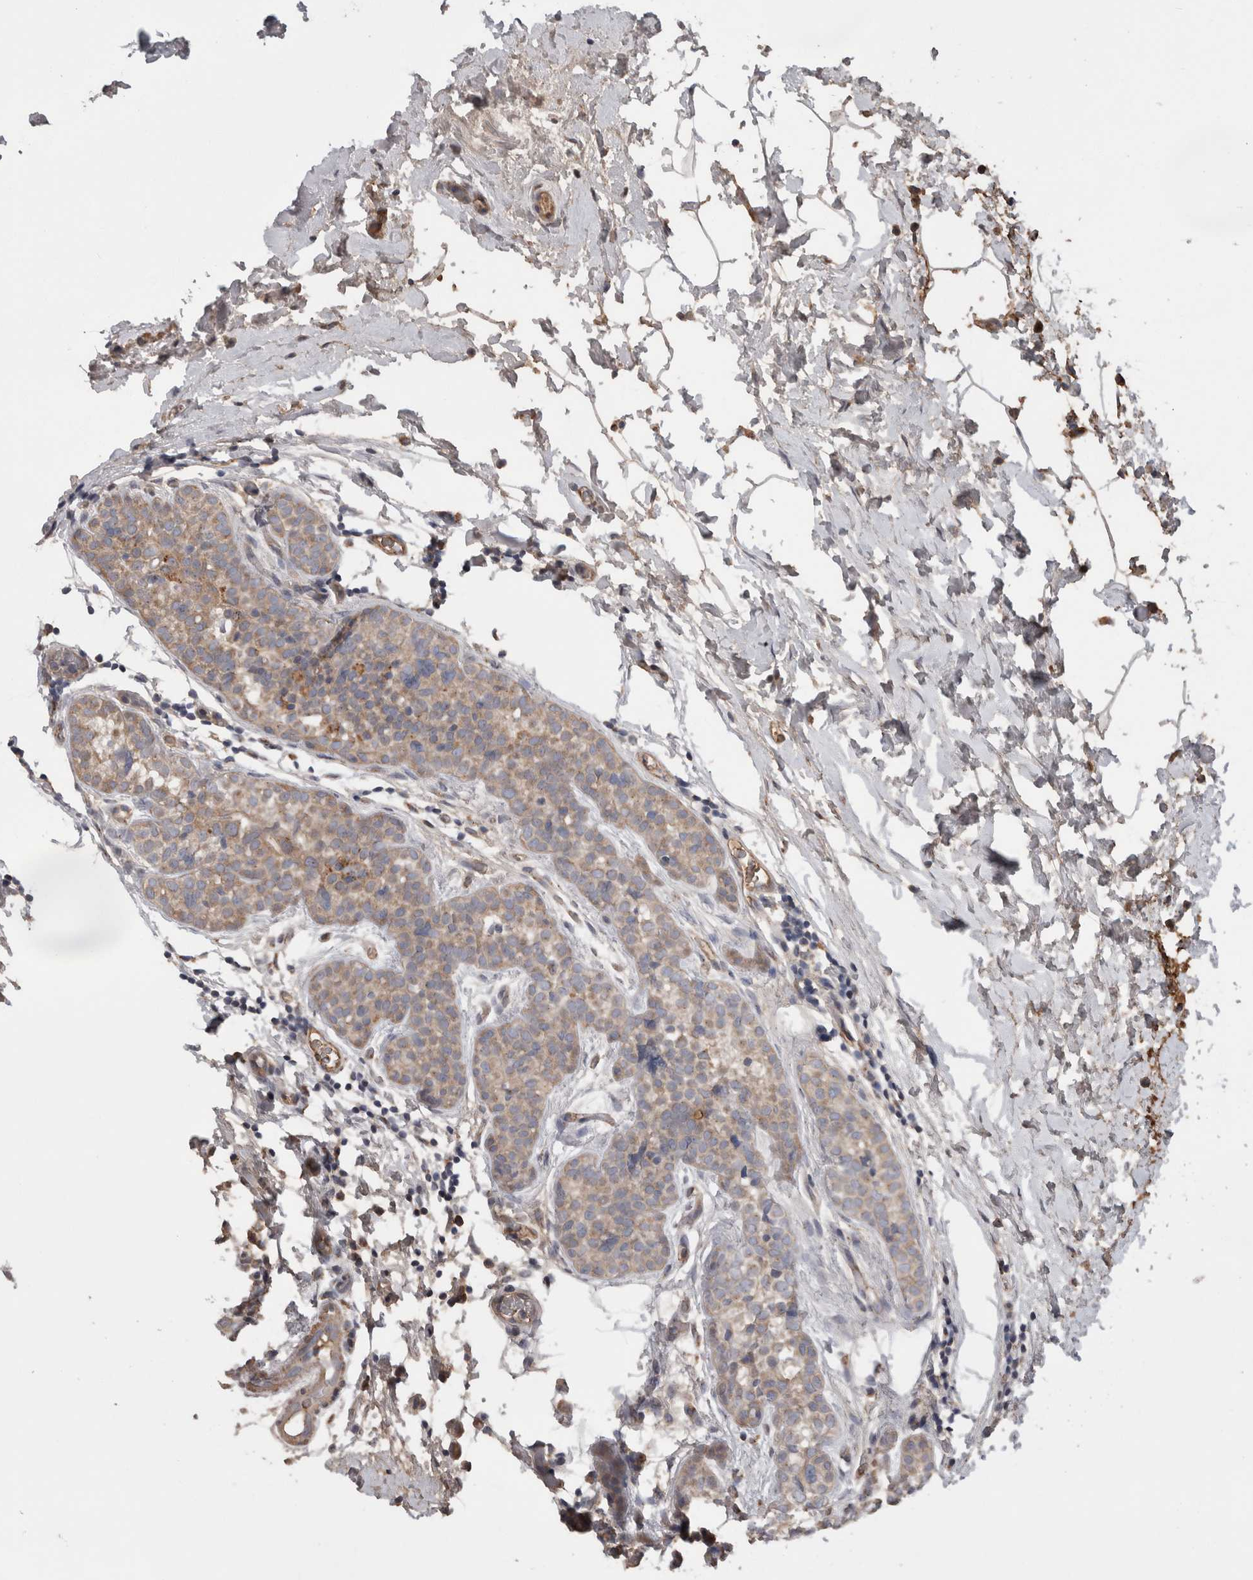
{"staining": {"intensity": "weak", "quantity": ">75%", "location": "cytoplasmic/membranous"}, "tissue": "breast cancer", "cell_type": "Tumor cells", "image_type": "cancer", "snomed": [{"axis": "morphology", "description": "Lobular carcinoma"}, {"axis": "topography", "description": "Breast"}], "caption": "Weak cytoplasmic/membranous staining for a protein is appreciated in approximately >75% of tumor cells of breast cancer using immunohistochemistry (IHC).", "gene": "STC1", "patient": {"sex": "female", "age": 50}}